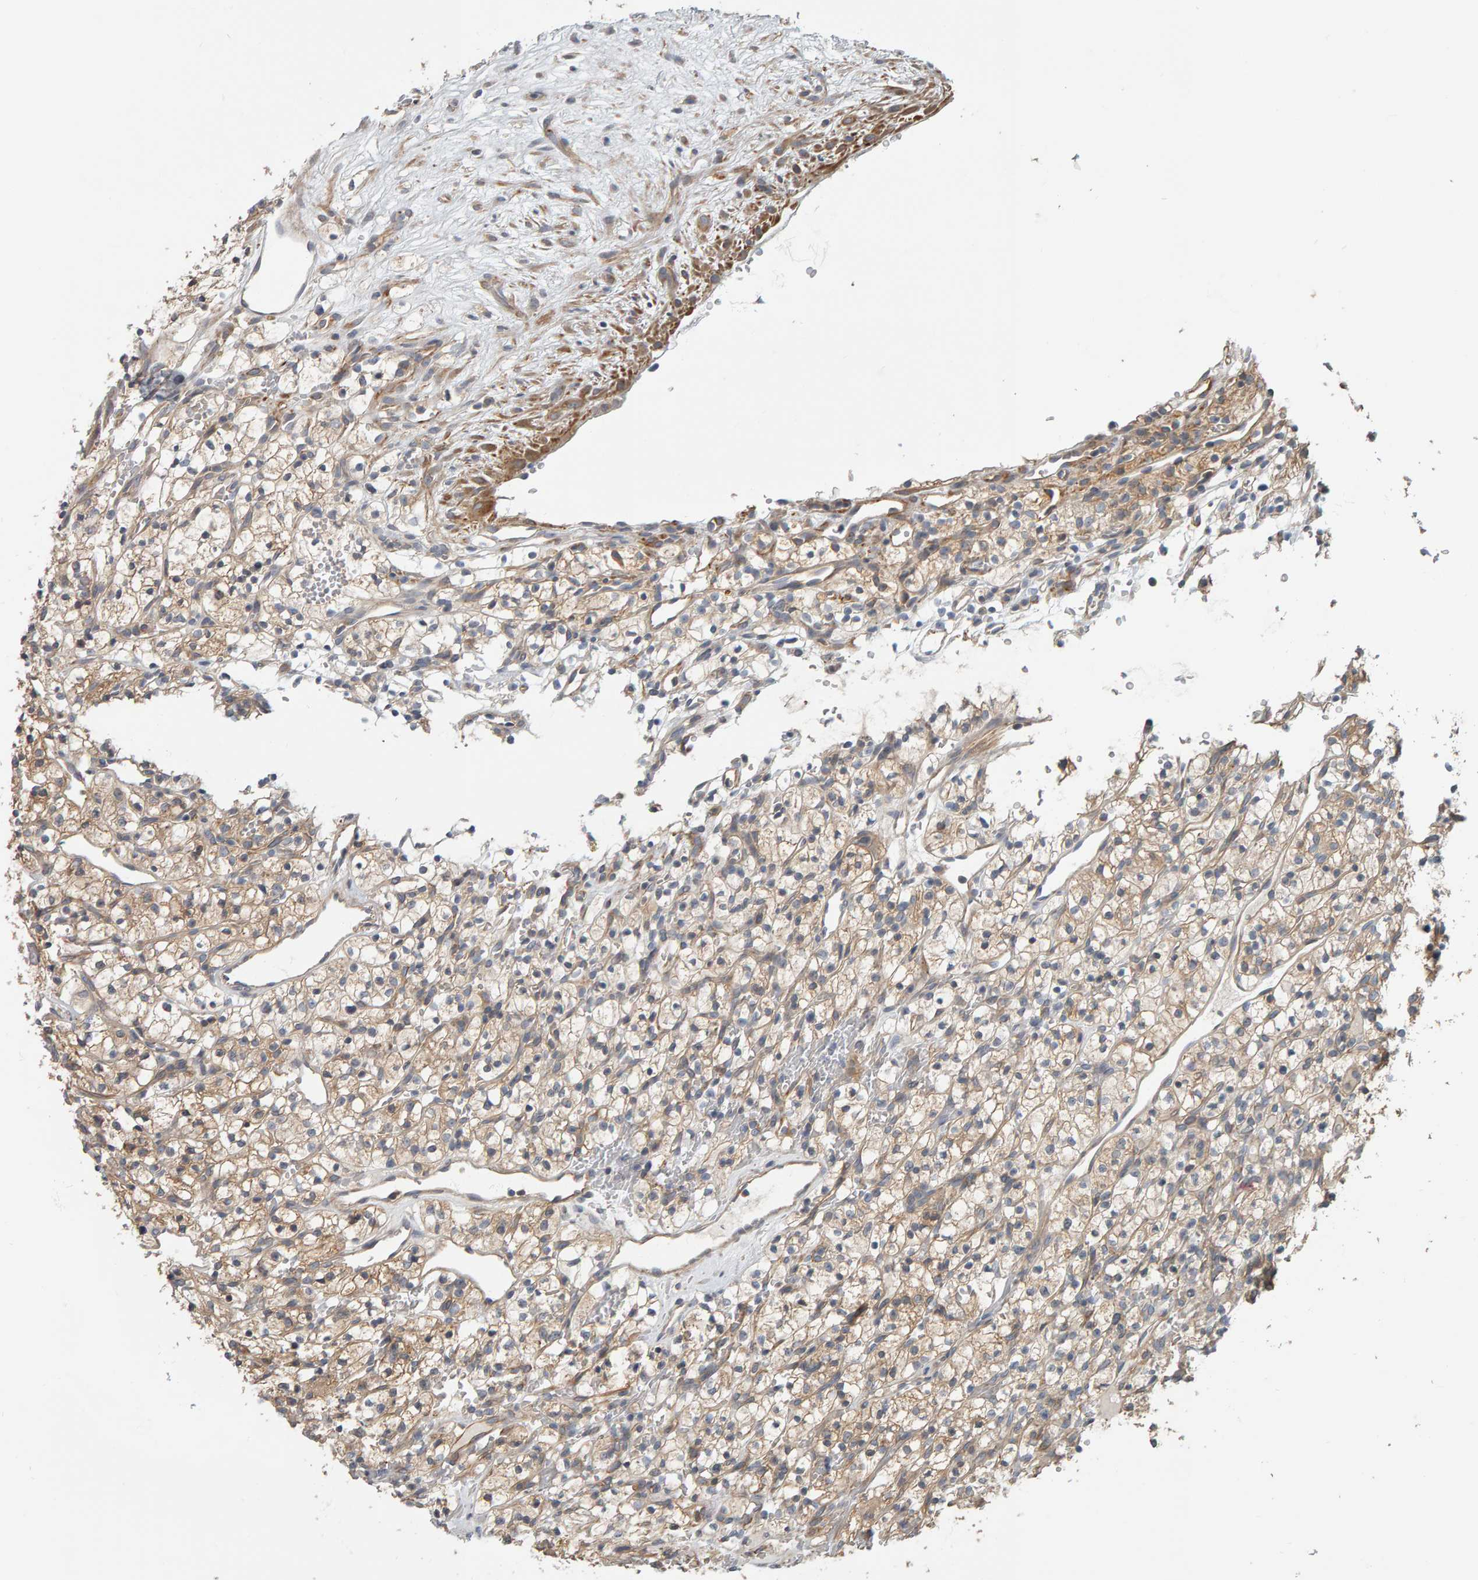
{"staining": {"intensity": "weak", "quantity": ">75%", "location": "cytoplasmic/membranous"}, "tissue": "renal cancer", "cell_type": "Tumor cells", "image_type": "cancer", "snomed": [{"axis": "morphology", "description": "Adenocarcinoma, NOS"}, {"axis": "topography", "description": "Kidney"}], "caption": "Immunohistochemical staining of renal cancer displays low levels of weak cytoplasmic/membranous protein expression in approximately >75% of tumor cells.", "gene": "C9orf72", "patient": {"sex": "female", "age": 57}}